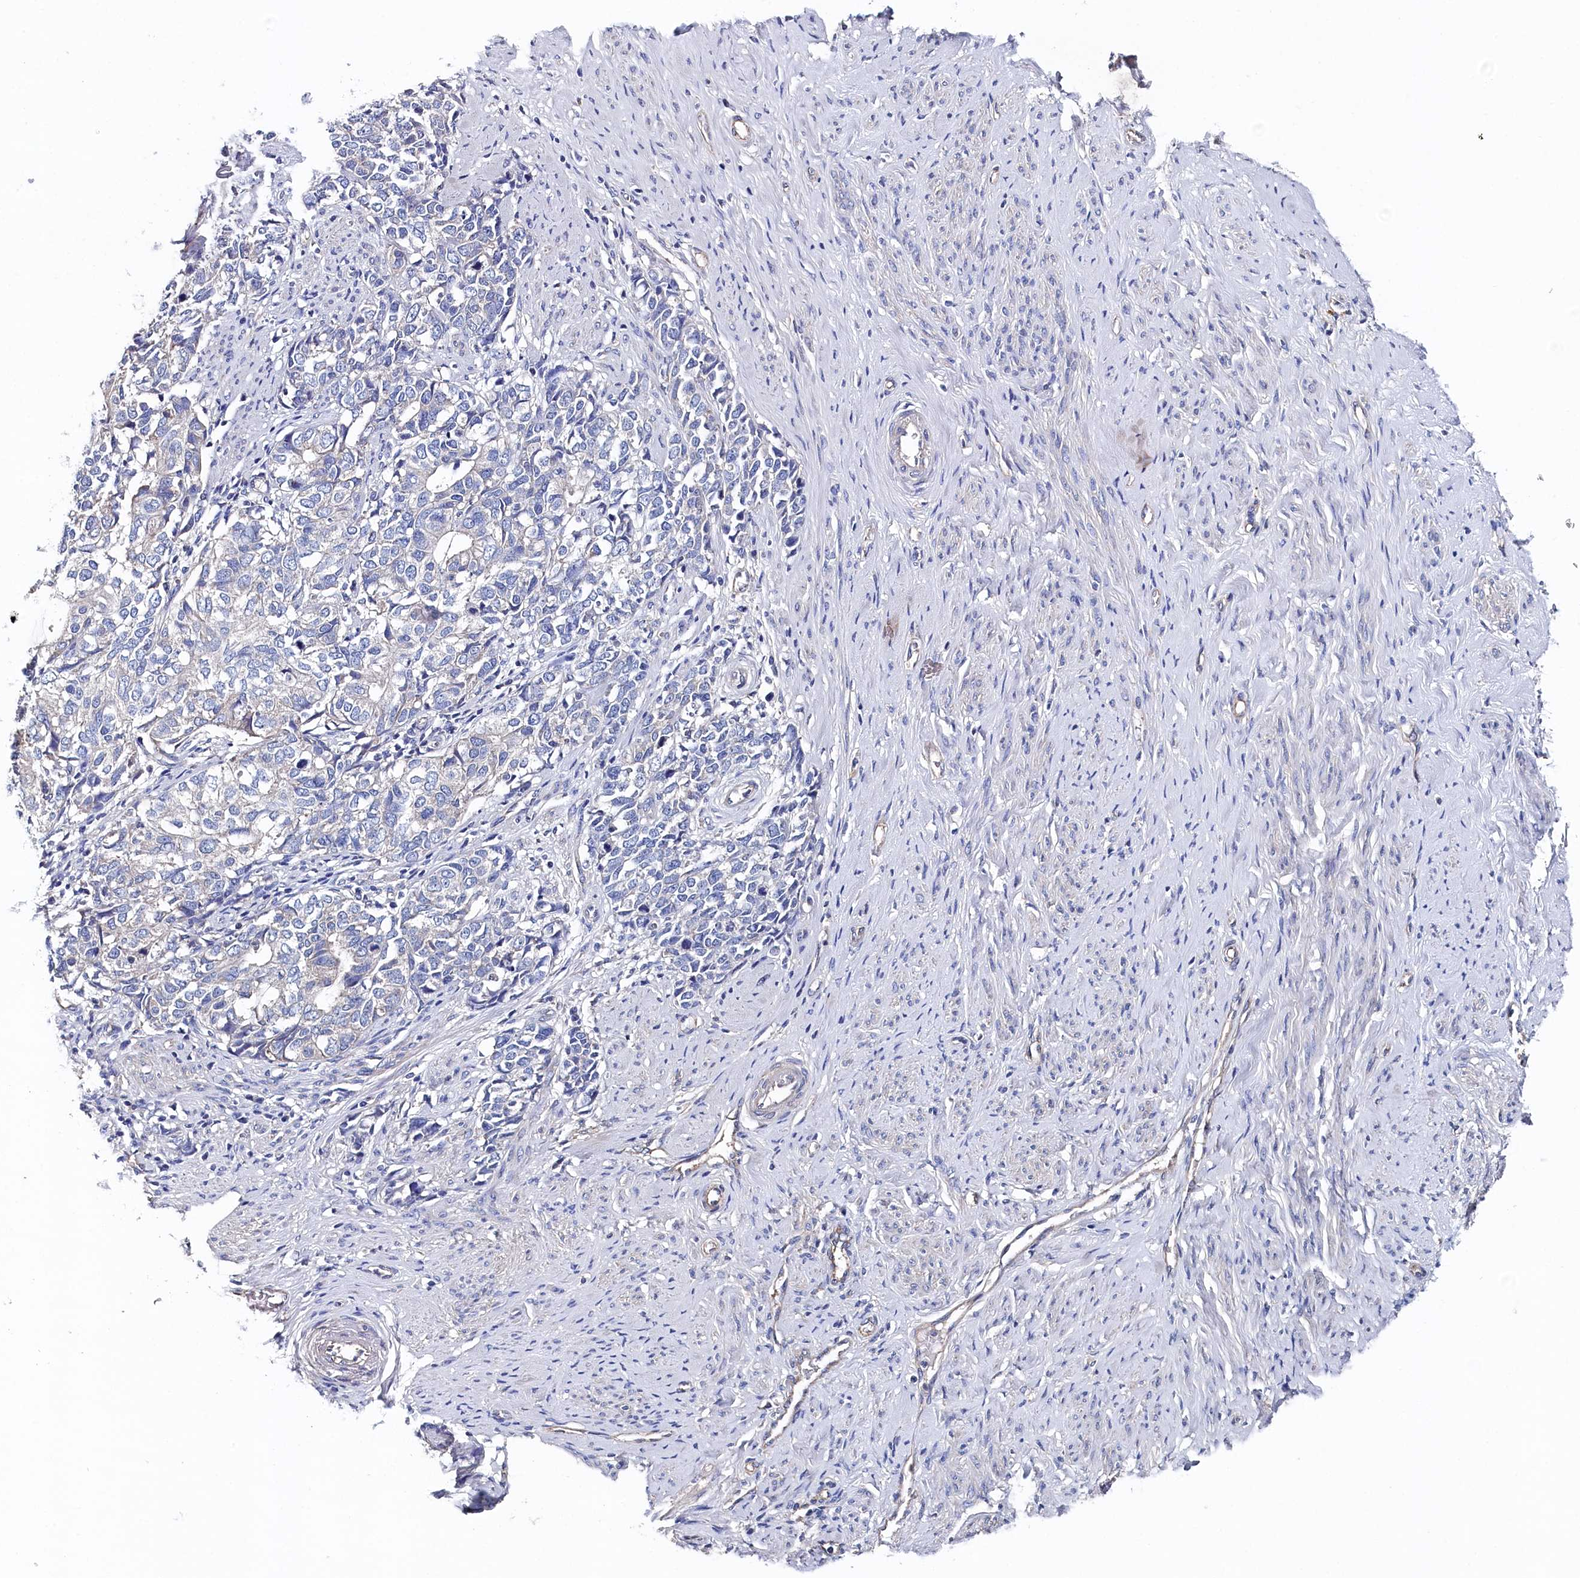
{"staining": {"intensity": "negative", "quantity": "none", "location": "none"}, "tissue": "cervical cancer", "cell_type": "Tumor cells", "image_type": "cancer", "snomed": [{"axis": "morphology", "description": "Squamous cell carcinoma, NOS"}, {"axis": "topography", "description": "Cervix"}], "caption": "A high-resolution micrograph shows immunohistochemistry staining of cervical cancer (squamous cell carcinoma), which displays no significant positivity in tumor cells. Nuclei are stained in blue.", "gene": "BHMT", "patient": {"sex": "female", "age": 63}}